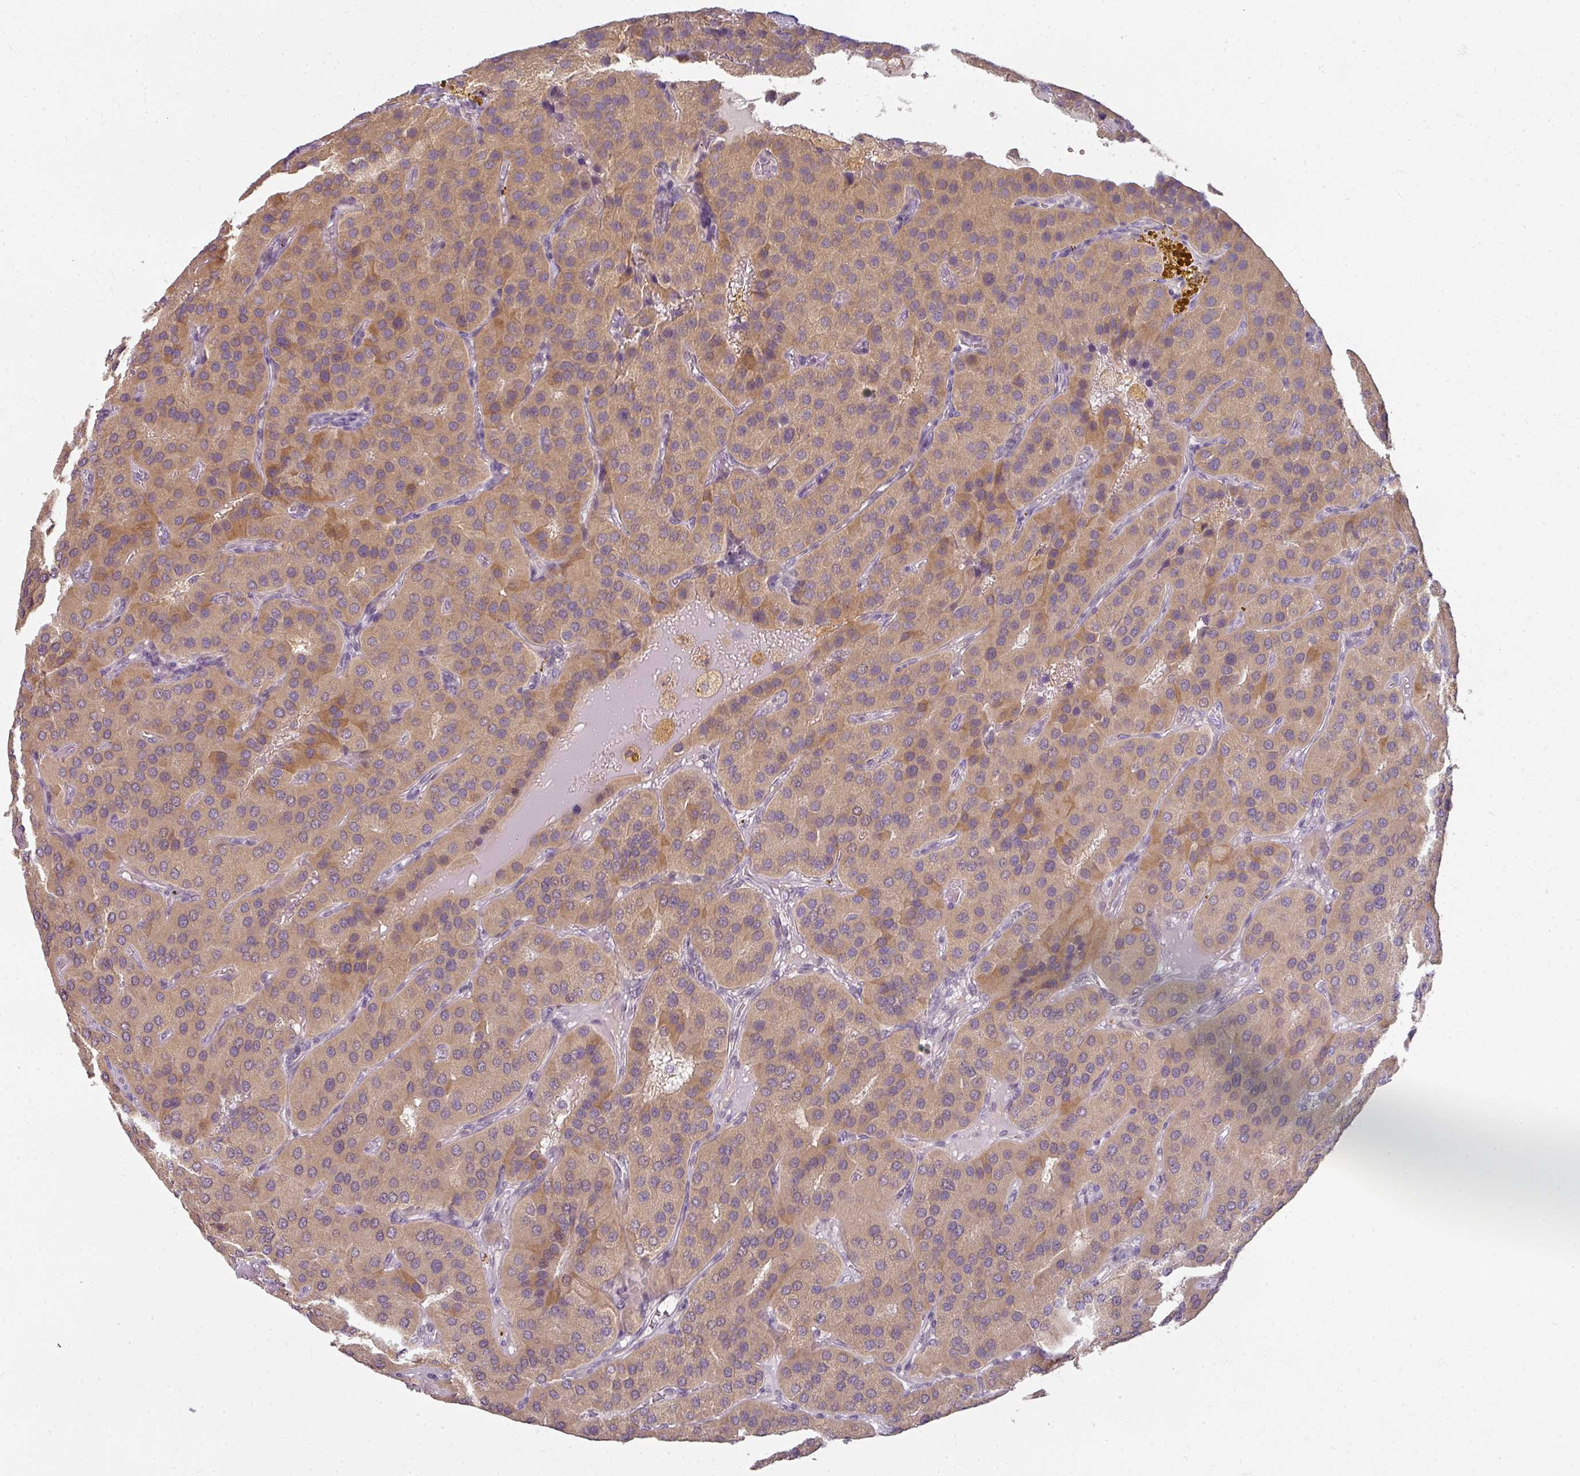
{"staining": {"intensity": "moderate", "quantity": ">75%", "location": "cytoplasmic/membranous"}, "tissue": "parathyroid gland", "cell_type": "Glandular cells", "image_type": "normal", "snomed": [{"axis": "morphology", "description": "Normal tissue, NOS"}, {"axis": "morphology", "description": "Adenoma, NOS"}, {"axis": "topography", "description": "Parathyroid gland"}], "caption": "Brown immunohistochemical staining in unremarkable parathyroid gland shows moderate cytoplasmic/membranous positivity in about >75% of glandular cells.", "gene": "MYMK", "patient": {"sex": "female", "age": 86}}